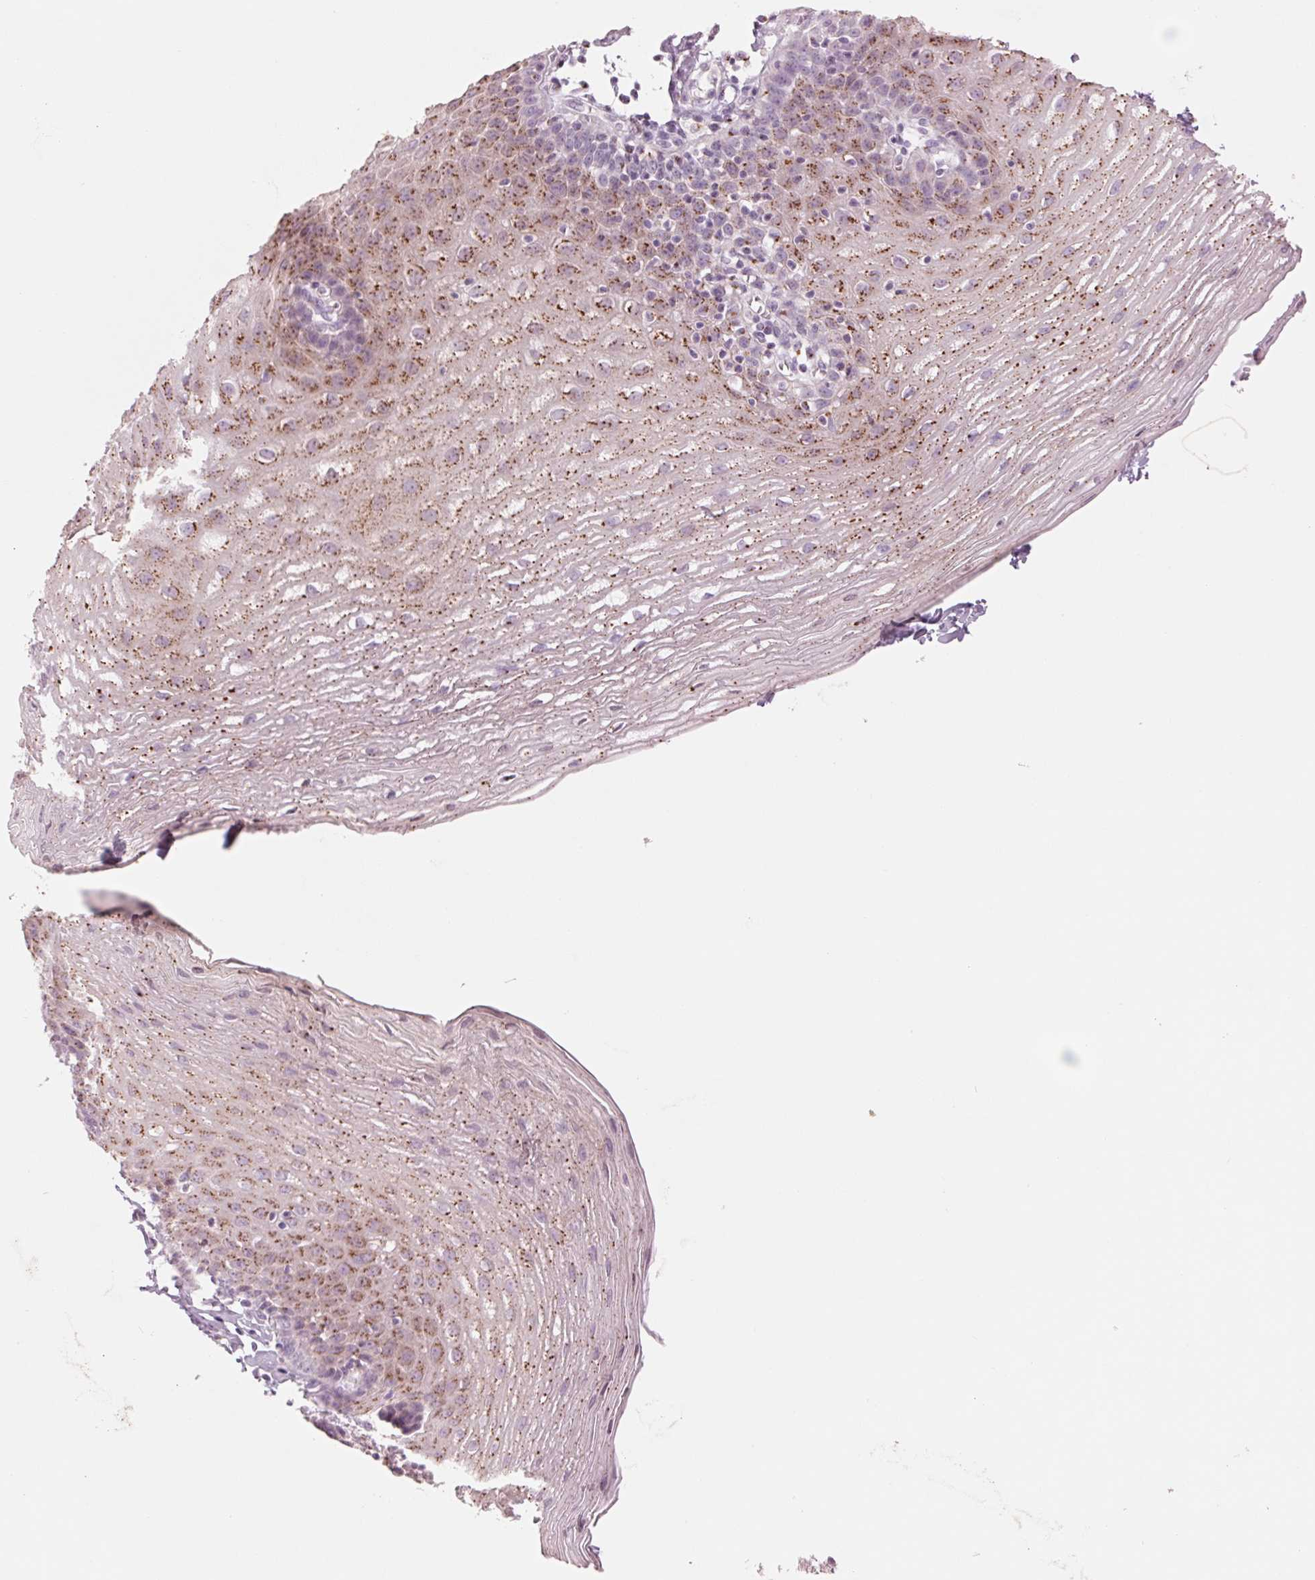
{"staining": {"intensity": "moderate", "quantity": "25%-75%", "location": "cytoplasmic/membranous"}, "tissue": "esophagus", "cell_type": "Squamous epithelial cells", "image_type": "normal", "snomed": [{"axis": "morphology", "description": "Normal tissue, NOS"}, {"axis": "topography", "description": "Esophagus"}], "caption": "An image showing moderate cytoplasmic/membranous staining in about 25%-75% of squamous epithelial cells in unremarkable esophagus, as visualized by brown immunohistochemical staining.", "gene": "GALNT7", "patient": {"sex": "female", "age": 81}}